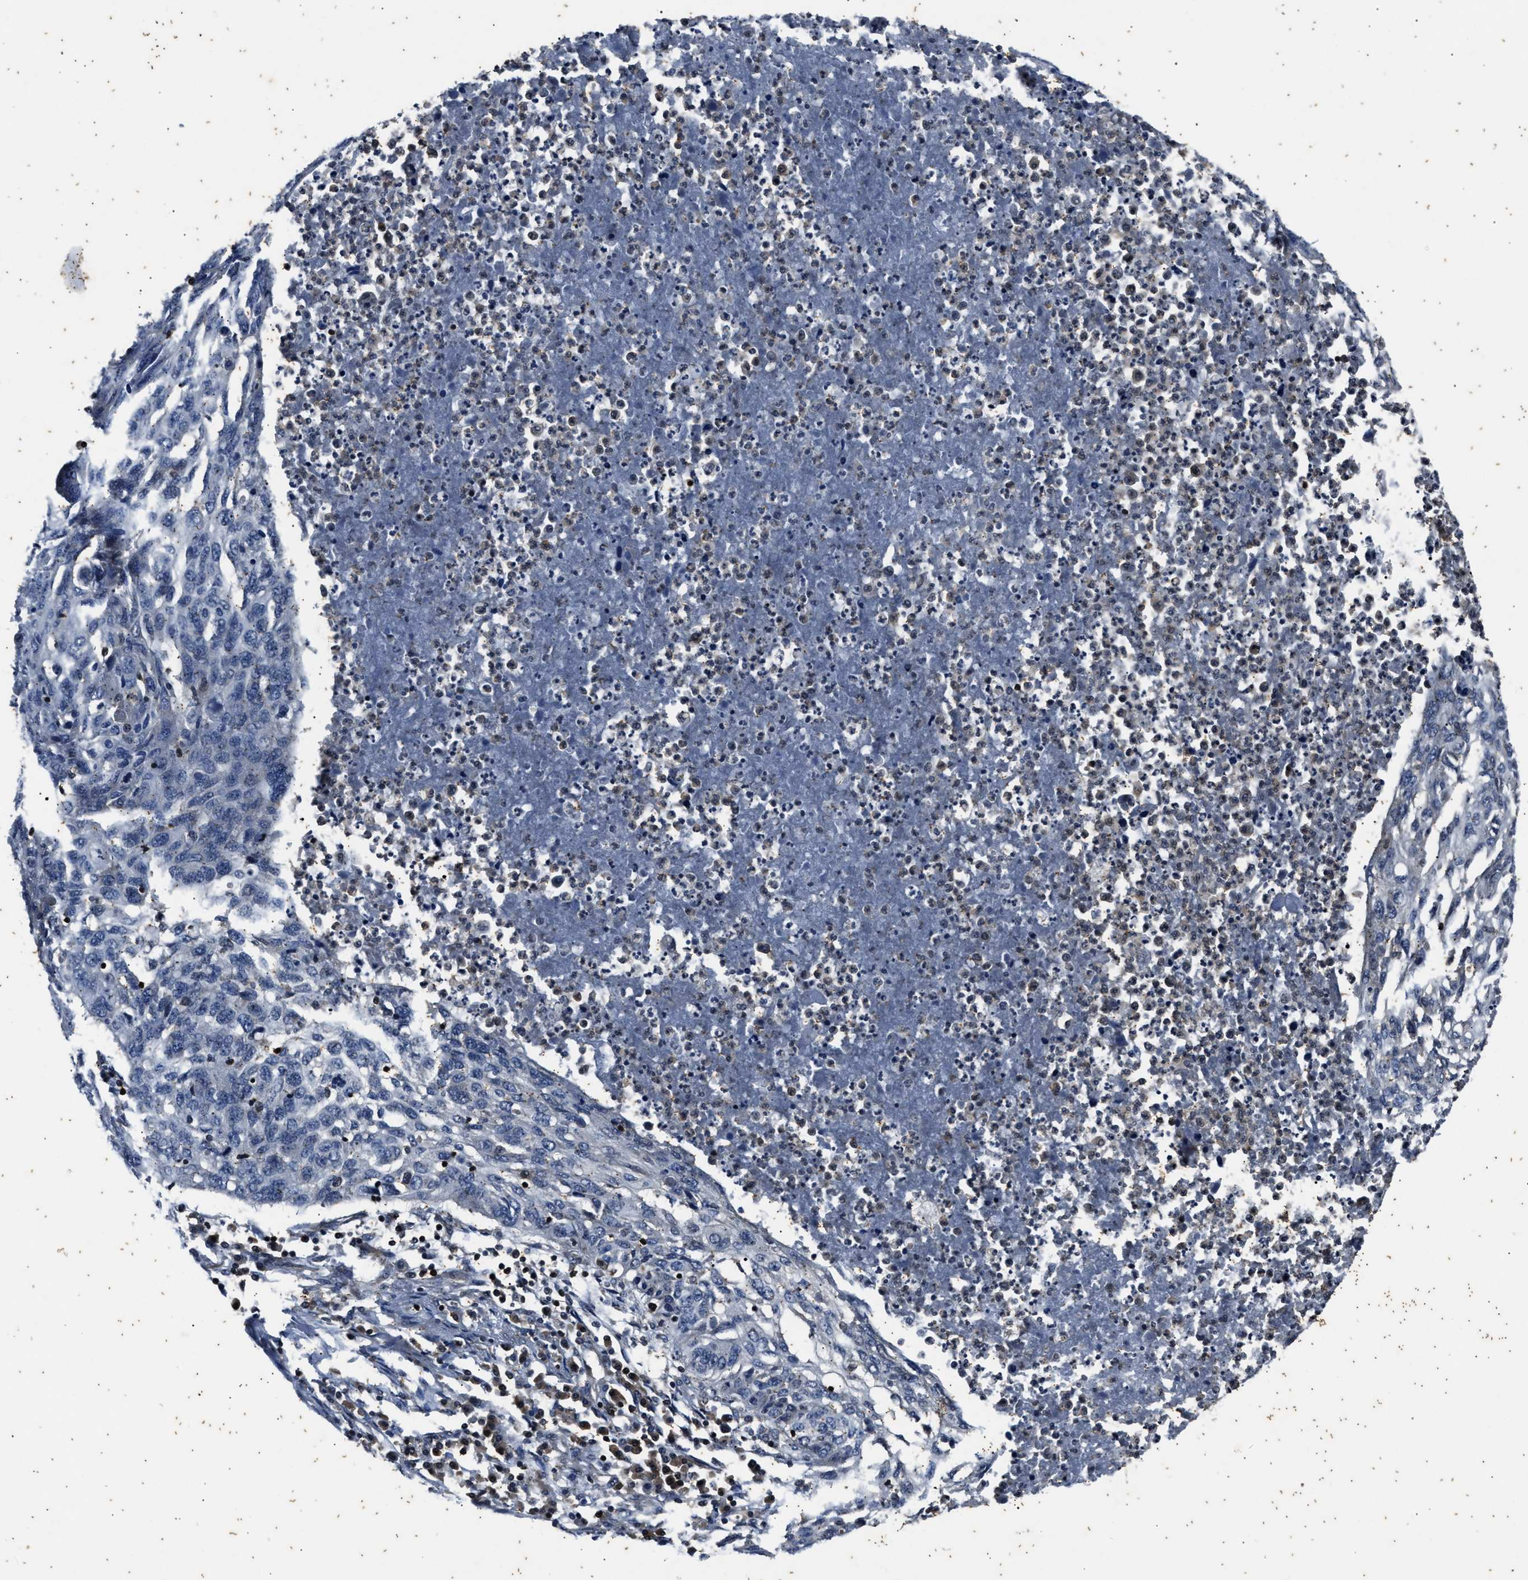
{"staining": {"intensity": "negative", "quantity": "none", "location": "none"}, "tissue": "lung cancer", "cell_type": "Tumor cells", "image_type": "cancer", "snomed": [{"axis": "morphology", "description": "Squamous cell carcinoma, NOS"}, {"axis": "topography", "description": "Lung"}], "caption": "DAB (3,3'-diaminobenzidine) immunohistochemical staining of human squamous cell carcinoma (lung) demonstrates no significant expression in tumor cells.", "gene": "PTPN7", "patient": {"sex": "female", "age": 63}}